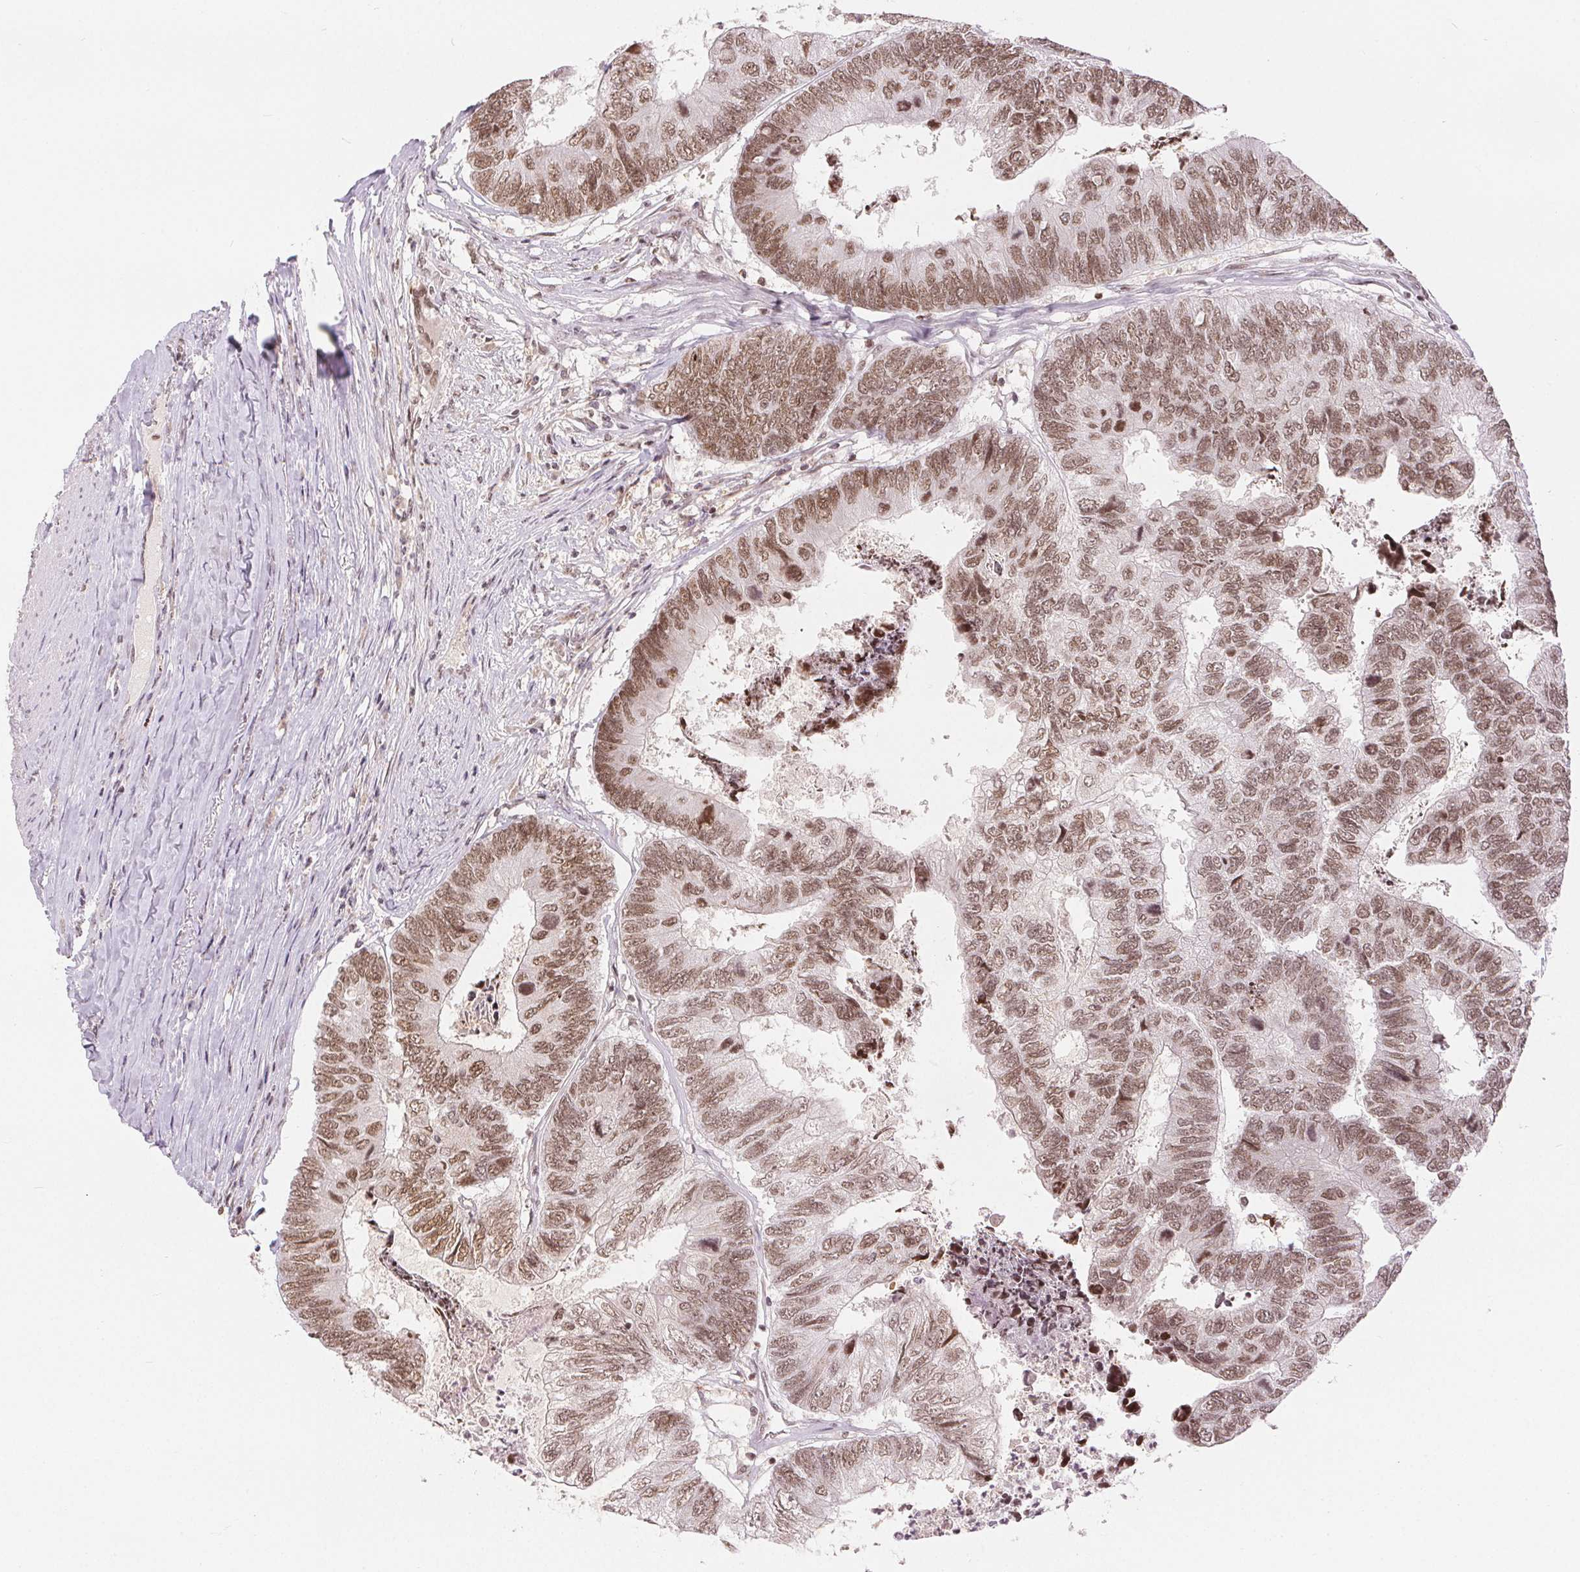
{"staining": {"intensity": "moderate", "quantity": ">75%", "location": "nuclear"}, "tissue": "colorectal cancer", "cell_type": "Tumor cells", "image_type": "cancer", "snomed": [{"axis": "morphology", "description": "Adenocarcinoma, NOS"}, {"axis": "topography", "description": "Colon"}], "caption": "A histopathology image of human colorectal cancer stained for a protein reveals moderate nuclear brown staining in tumor cells.", "gene": "DEK", "patient": {"sex": "female", "age": 67}}